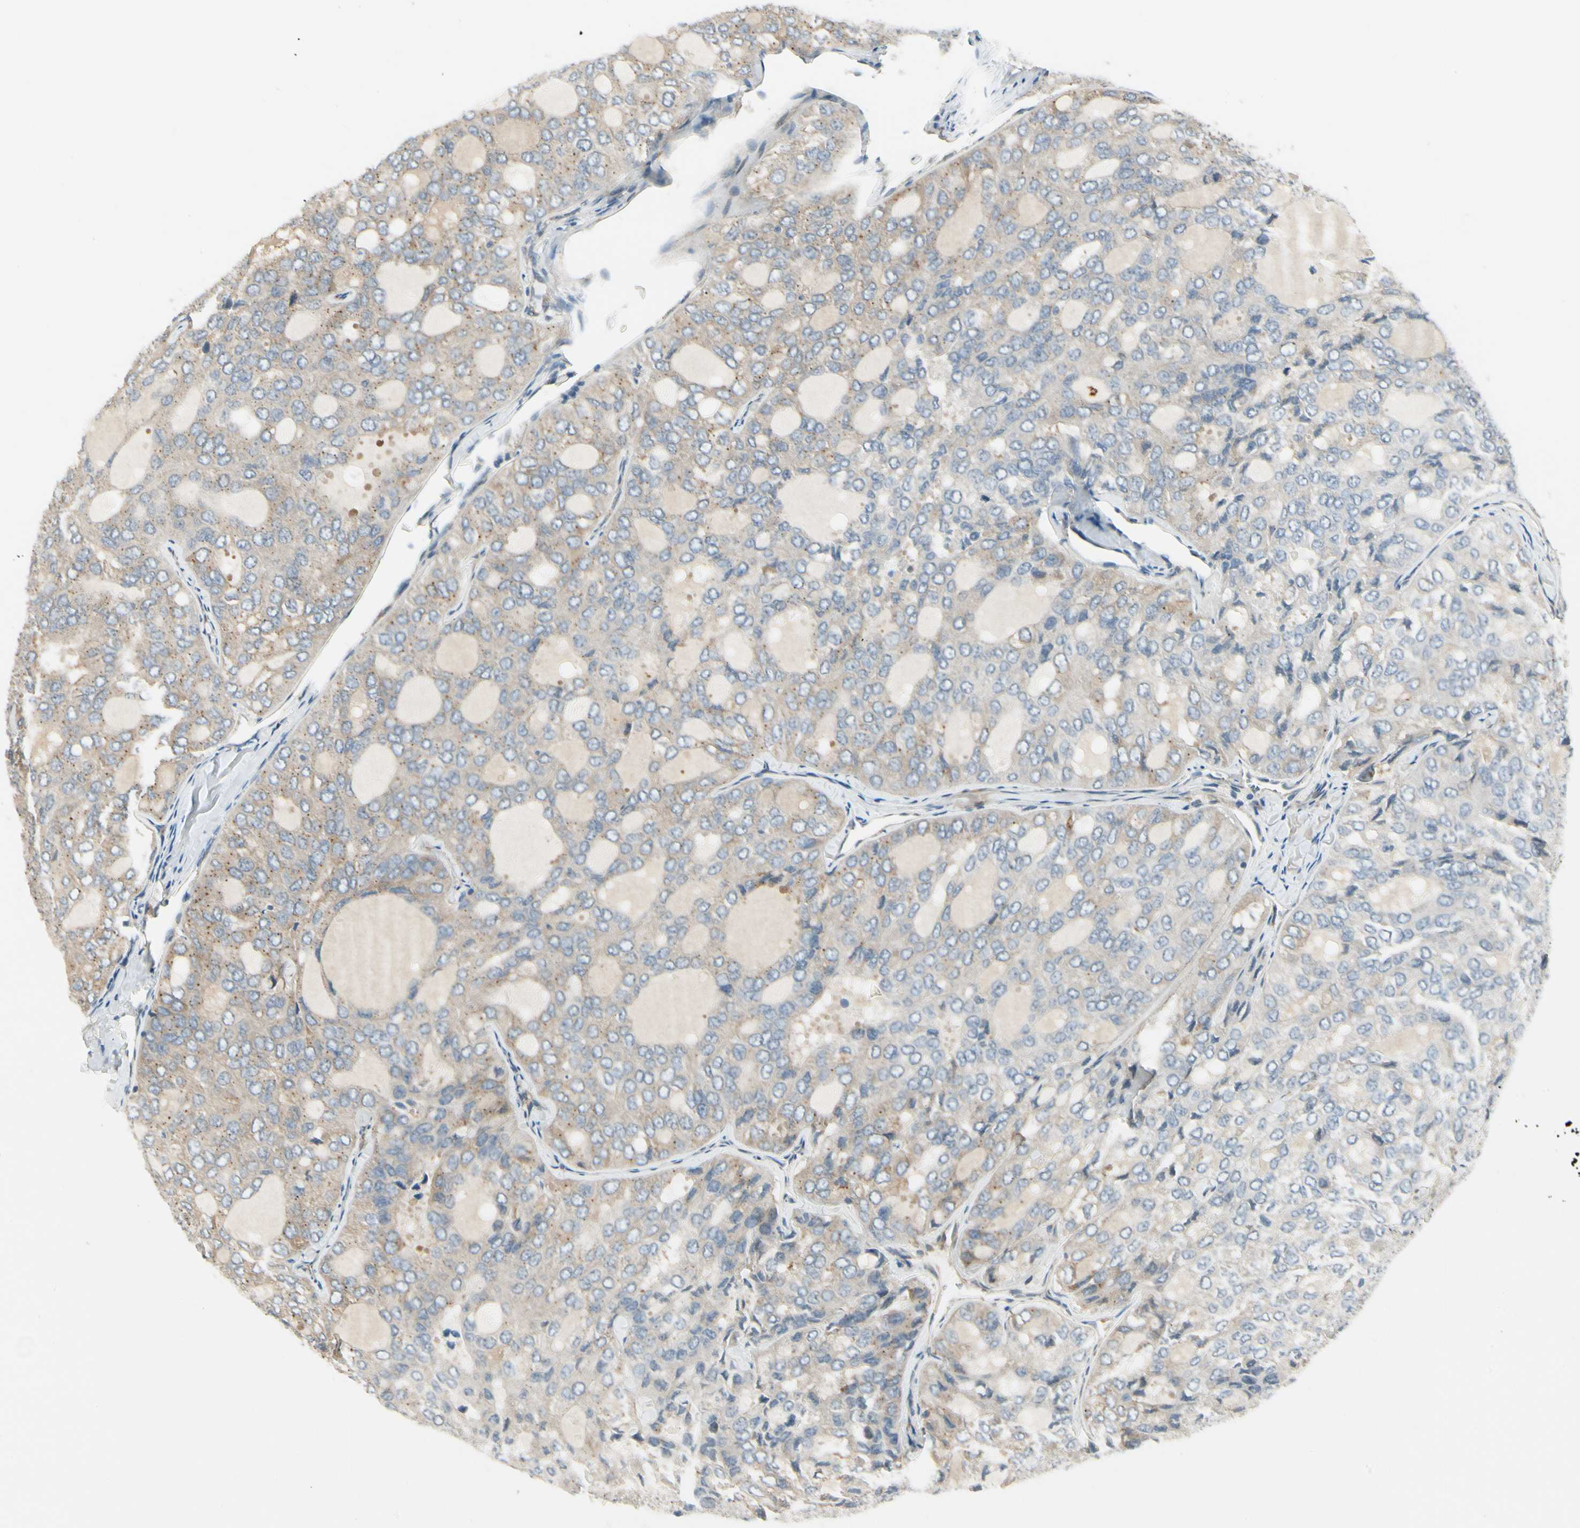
{"staining": {"intensity": "weak", "quantity": ">75%", "location": "cytoplasmic/membranous"}, "tissue": "thyroid cancer", "cell_type": "Tumor cells", "image_type": "cancer", "snomed": [{"axis": "morphology", "description": "Follicular adenoma carcinoma, NOS"}, {"axis": "topography", "description": "Thyroid gland"}], "caption": "Immunohistochemical staining of follicular adenoma carcinoma (thyroid) reveals low levels of weak cytoplasmic/membranous protein staining in approximately >75% of tumor cells.", "gene": "MANSC1", "patient": {"sex": "male", "age": 75}}